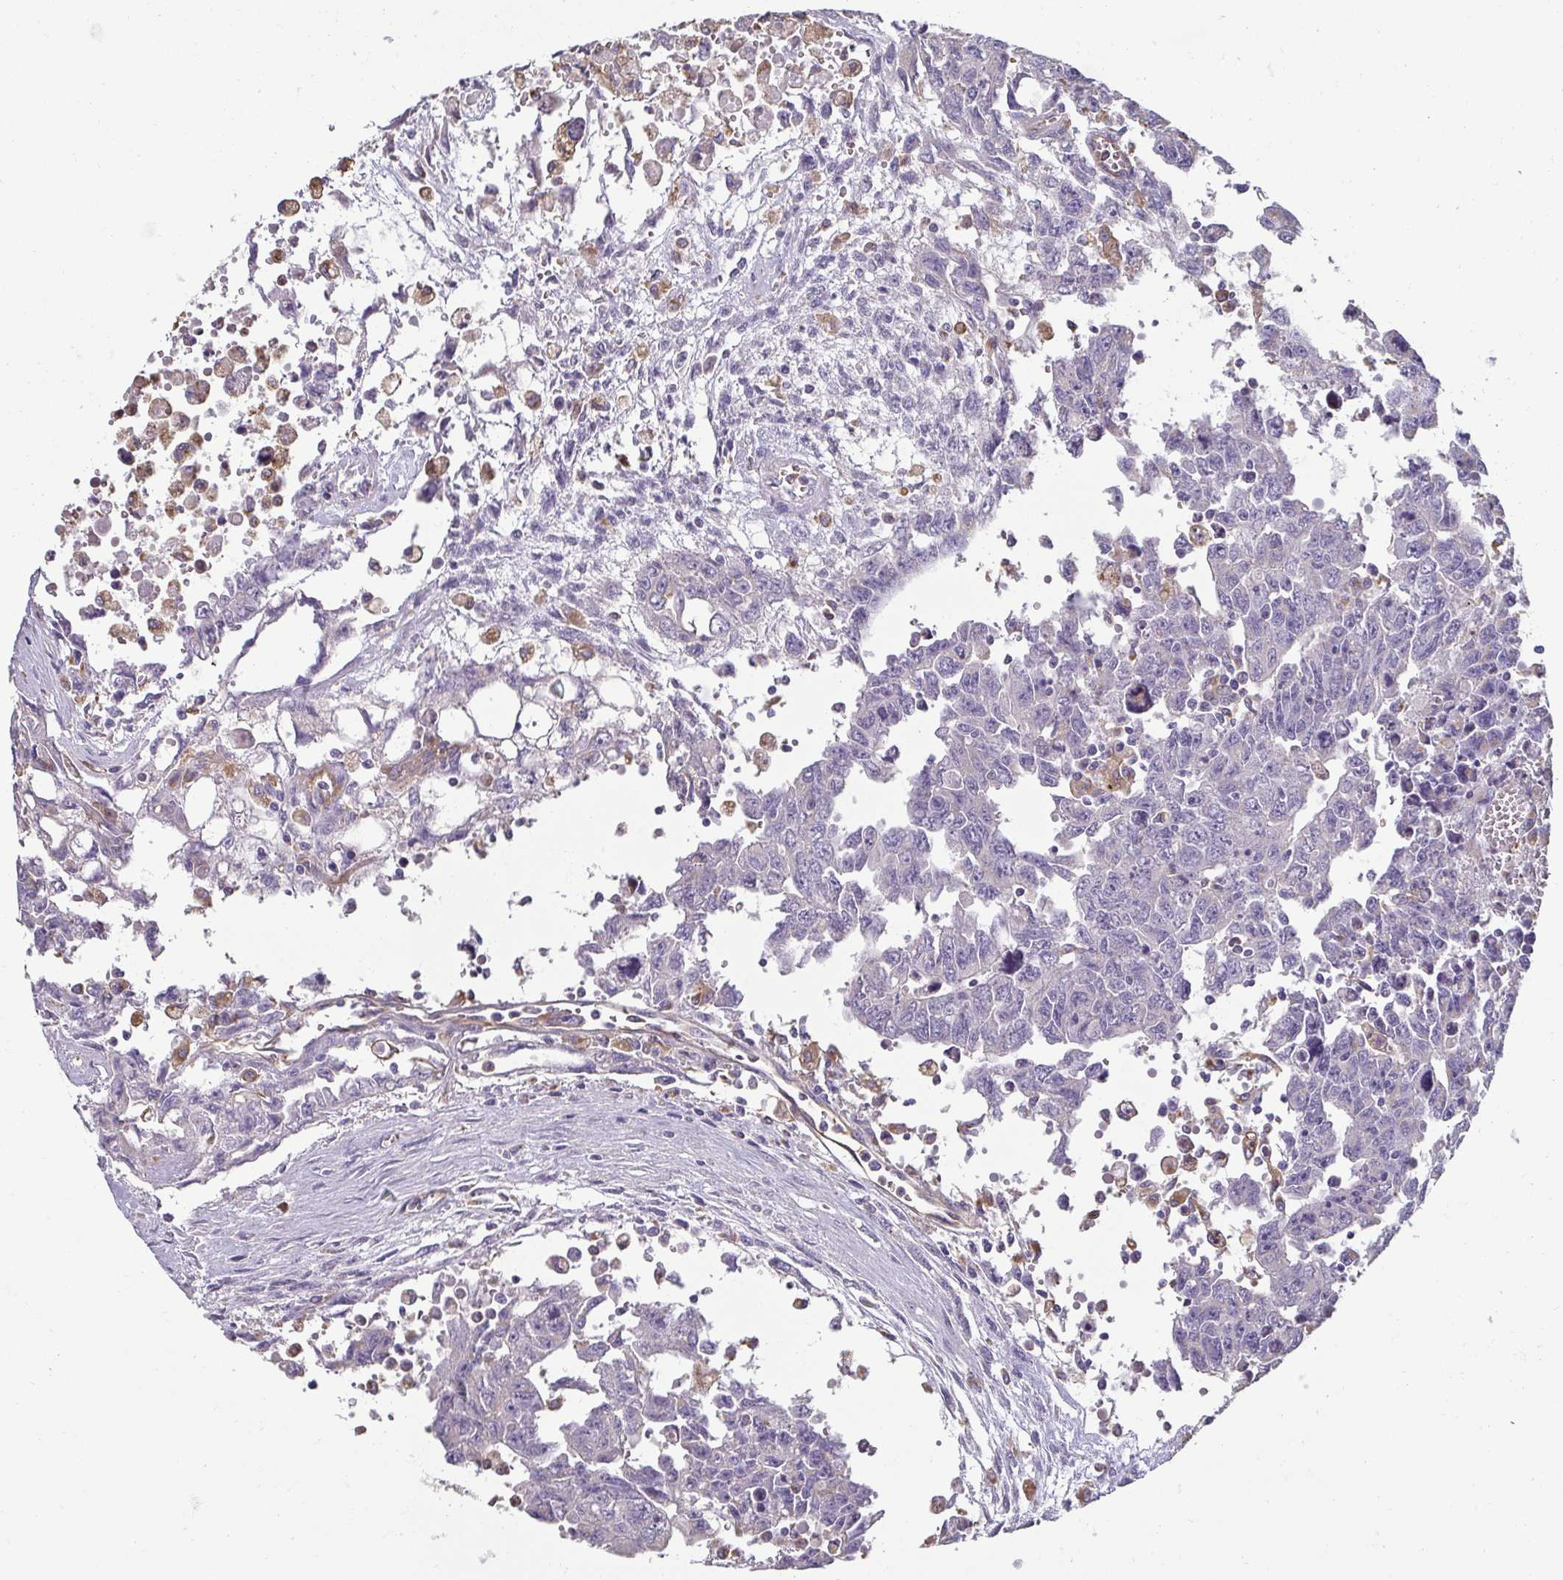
{"staining": {"intensity": "negative", "quantity": "none", "location": "none"}, "tissue": "testis cancer", "cell_type": "Tumor cells", "image_type": "cancer", "snomed": [{"axis": "morphology", "description": "Carcinoma, Embryonal, NOS"}, {"axis": "topography", "description": "Testis"}], "caption": "Tumor cells are negative for protein expression in human embryonal carcinoma (testis).", "gene": "PDE2A", "patient": {"sex": "male", "age": 24}}